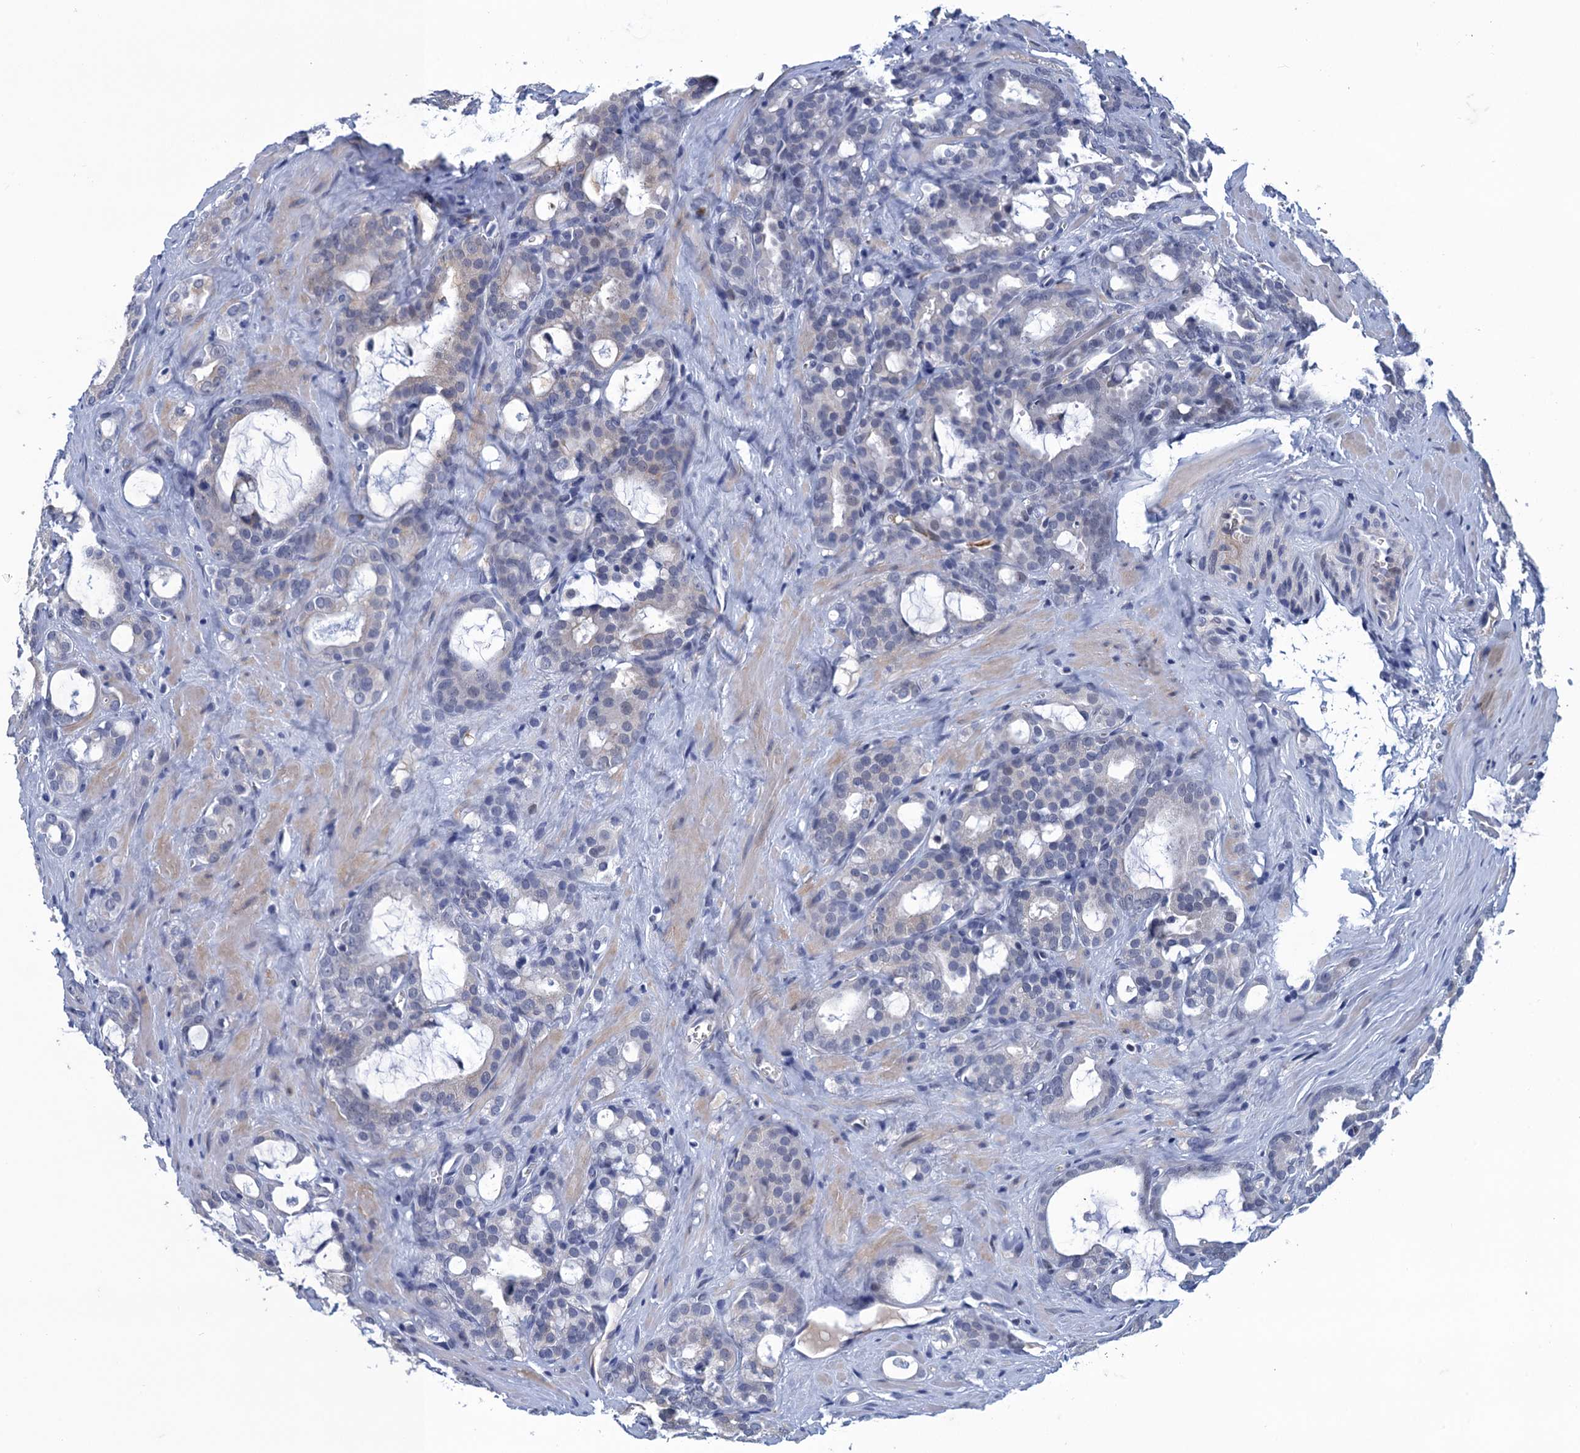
{"staining": {"intensity": "weak", "quantity": "<25%", "location": "cytoplasmic/membranous"}, "tissue": "prostate cancer", "cell_type": "Tumor cells", "image_type": "cancer", "snomed": [{"axis": "morphology", "description": "Adenocarcinoma, High grade"}, {"axis": "topography", "description": "Prostate"}], "caption": "The immunohistochemistry (IHC) photomicrograph has no significant expression in tumor cells of adenocarcinoma (high-grade) (prostate) tissue.", "gene": "GINS3", "patient": {"sex": "male", "age": 72}}